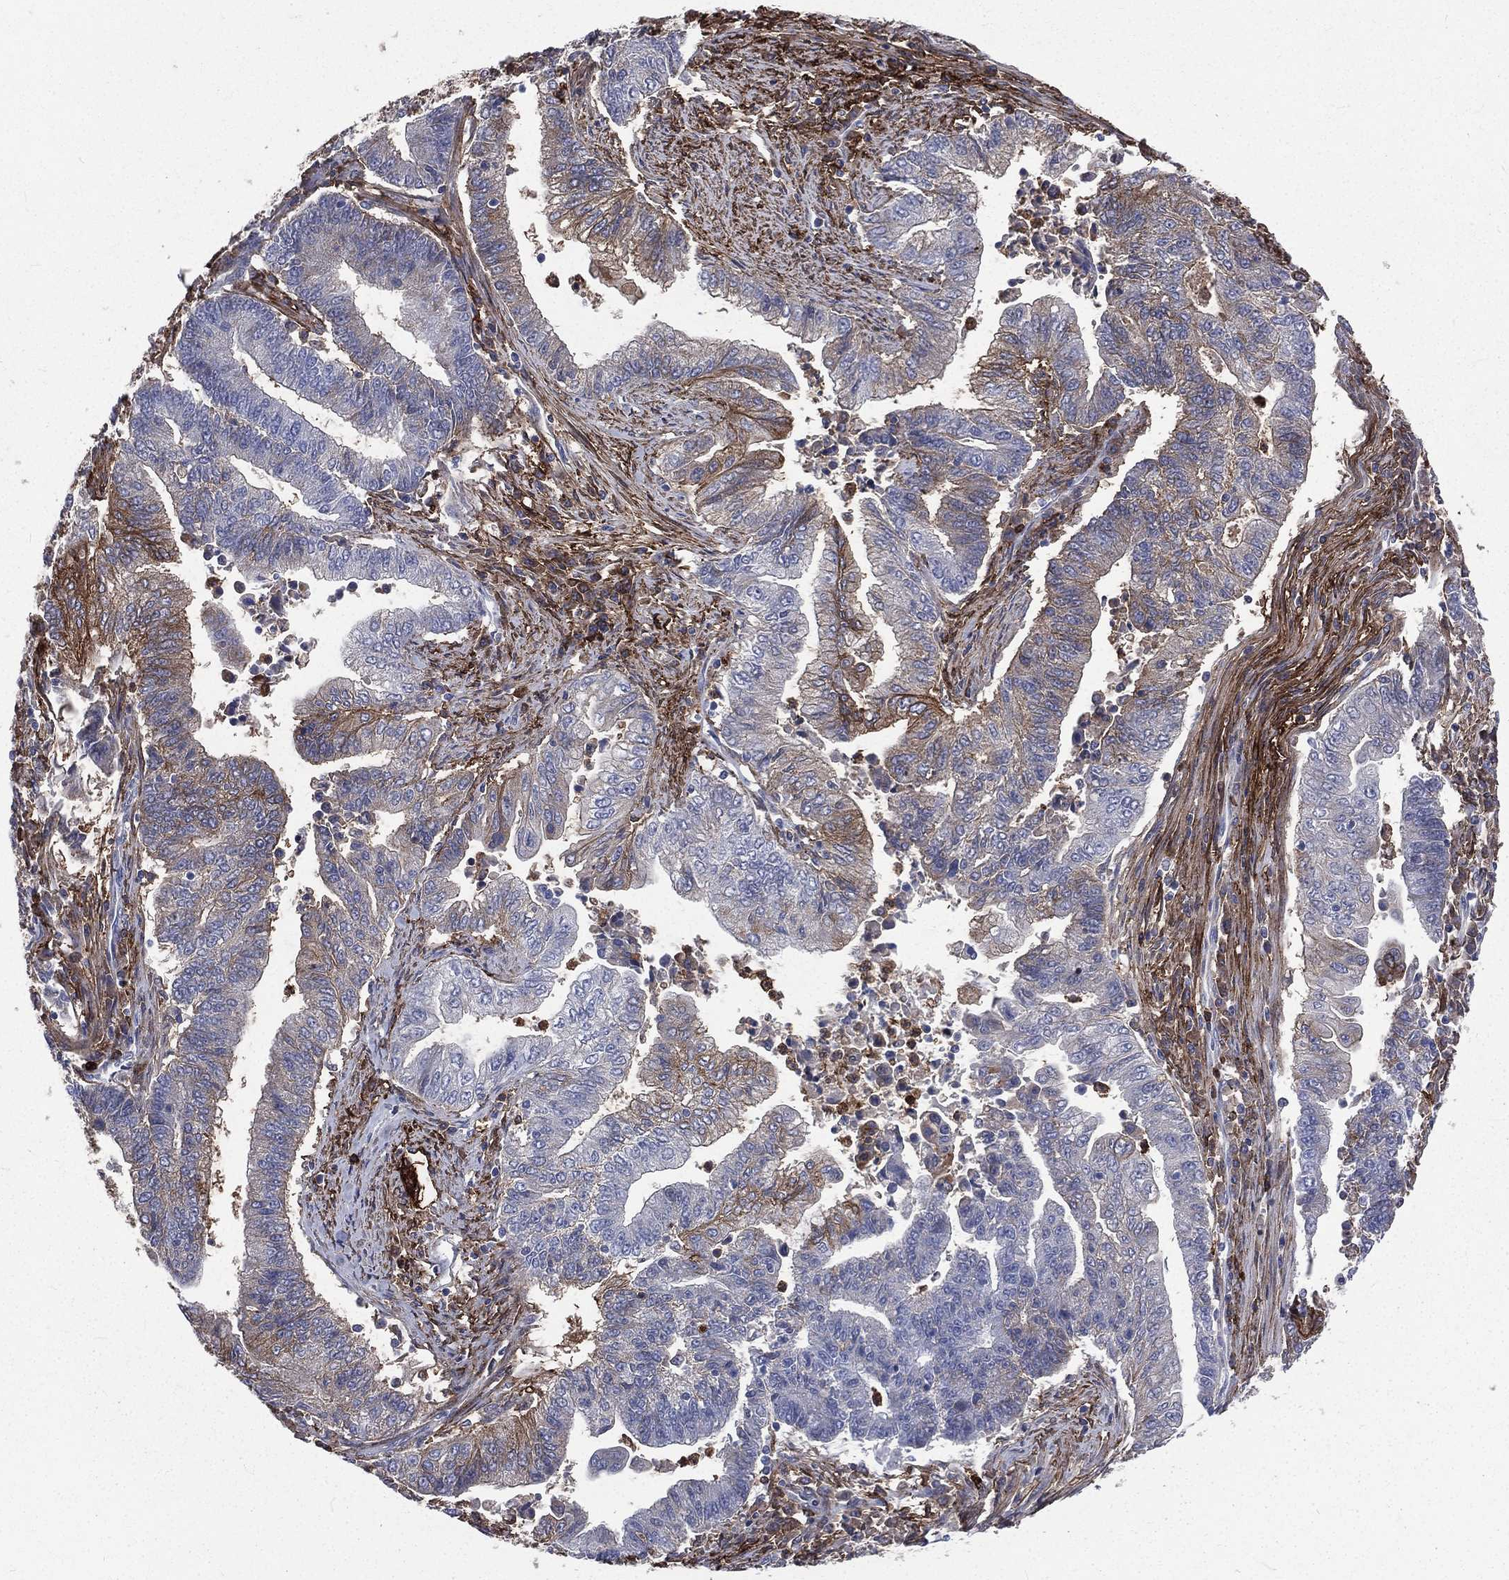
{"staining": {"intensity": "moderate", "quantity": "<25%", "location": "cytoplasmic/membranous"}, "tissue": "endometrial cancer", "cell_type": "Tumor cells", "image_type": "cancer", "snomed": [{"axis": "morphology", "description": "Adenocarcinoma, NOS"}, {"axis": "topography", "description": "Uterus"}, {"axis": "topography", "description": "Endometrium"}], "caption": "The histopathology image shows a brown stain indicating the presence of a protein in the cytoplasmic/membranous of tumor cells in endometrial adenocarcinoma.", "gene": "BASP1", "patient": {"sex": "female", "age": 54}}